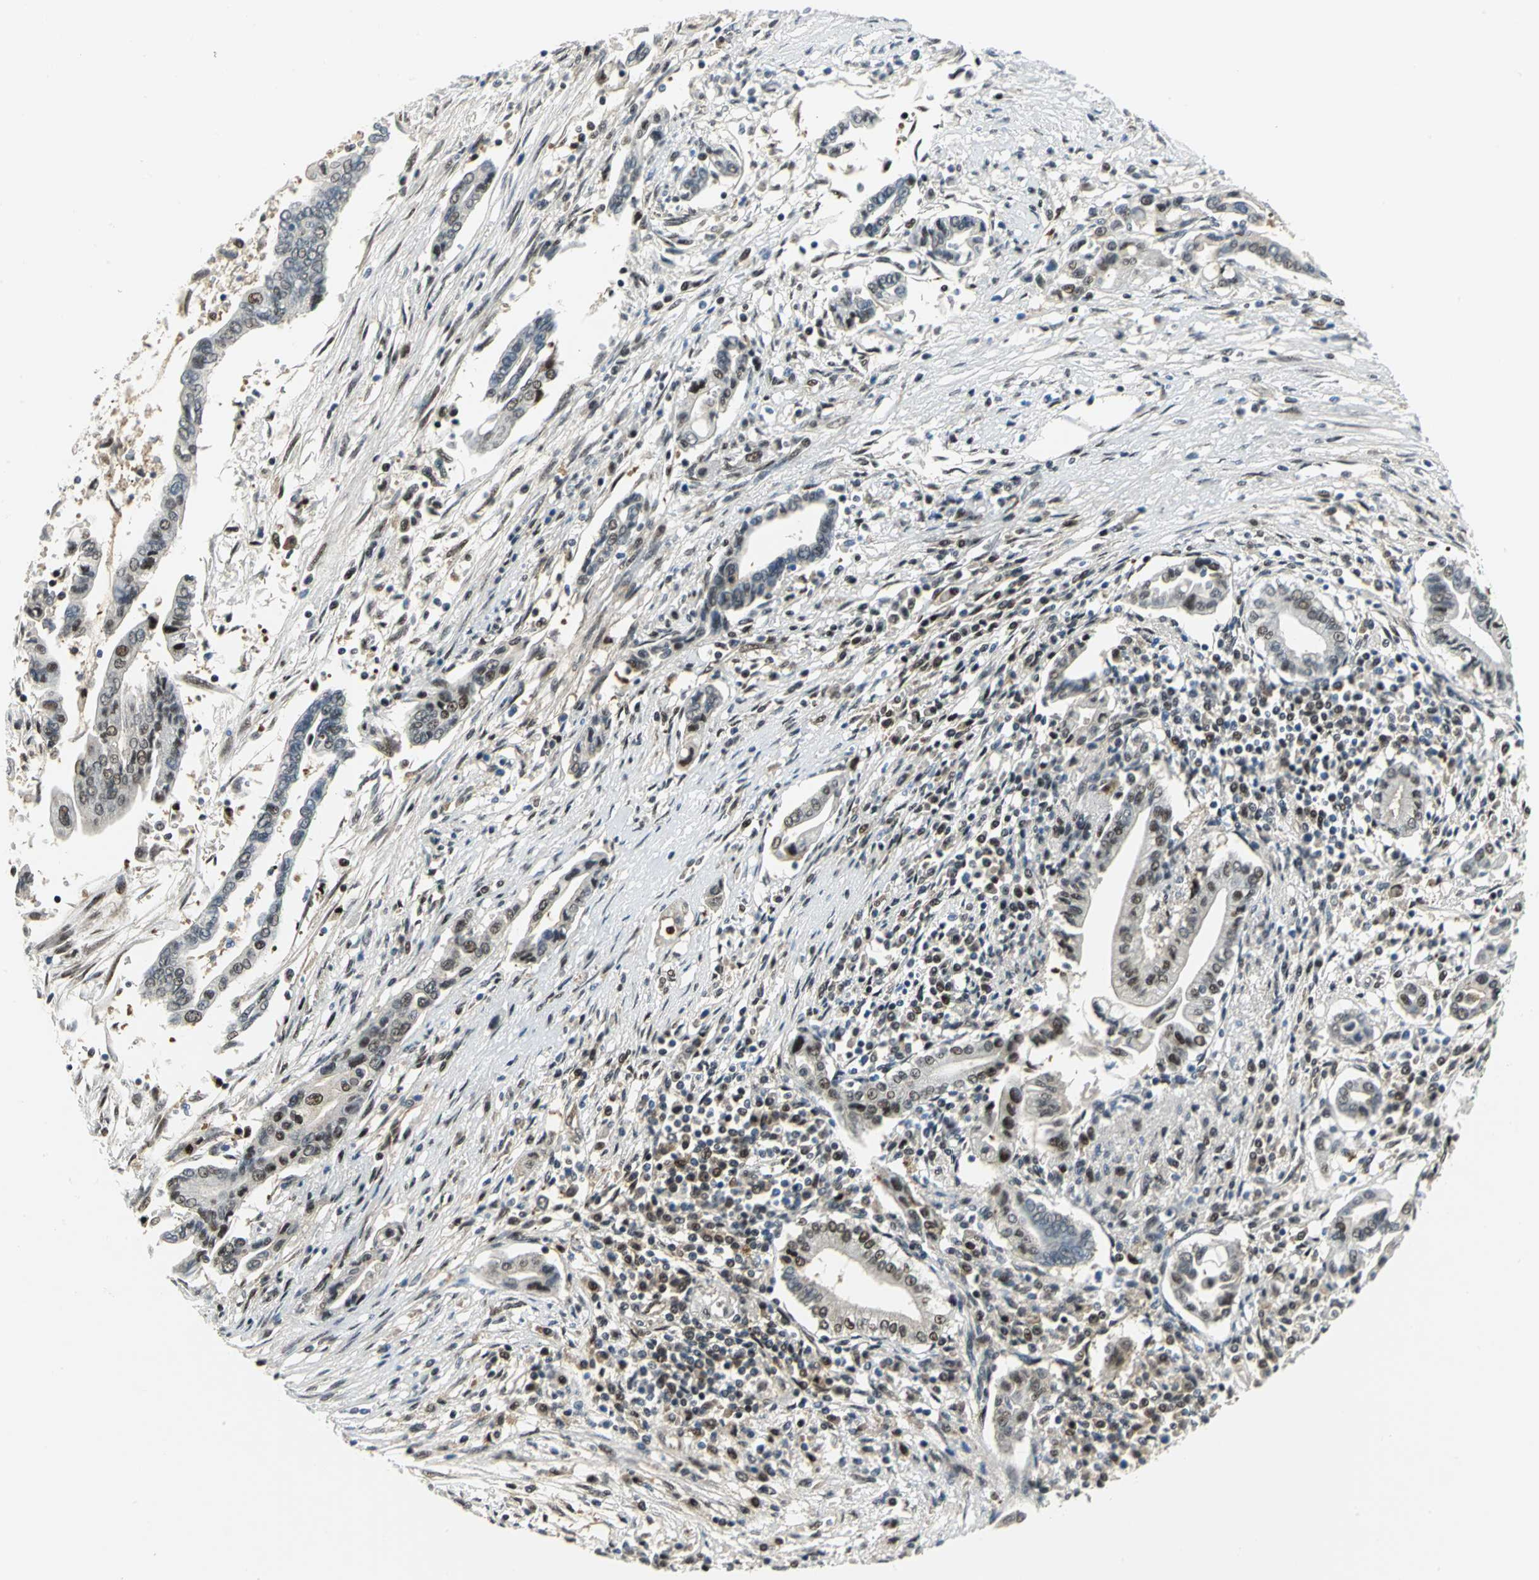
{"staining": {"intensity": "weak", "quantity": "25%-75%", "location": "nuclear"}, "tissue": "pancreatic cancer", "cell_type": "Tumor cells", "image_type": "cancer", "snomed": [{"axis": "morphology", "description": "Adenocarcinoma, NOS"}, {"axis": "topography", "description": "Pancreas"}], "caption": "A high-resolution photomicrograph shows IHC staining of adenocarcinoma (pancreatic), which reveals weak nuclear staining in about 25%-75% of tumor cells. (IHC, brightfield microscopy, high magnification).", "gene": "PSMA4", "patient": {"sex": "female", "age": 57}}